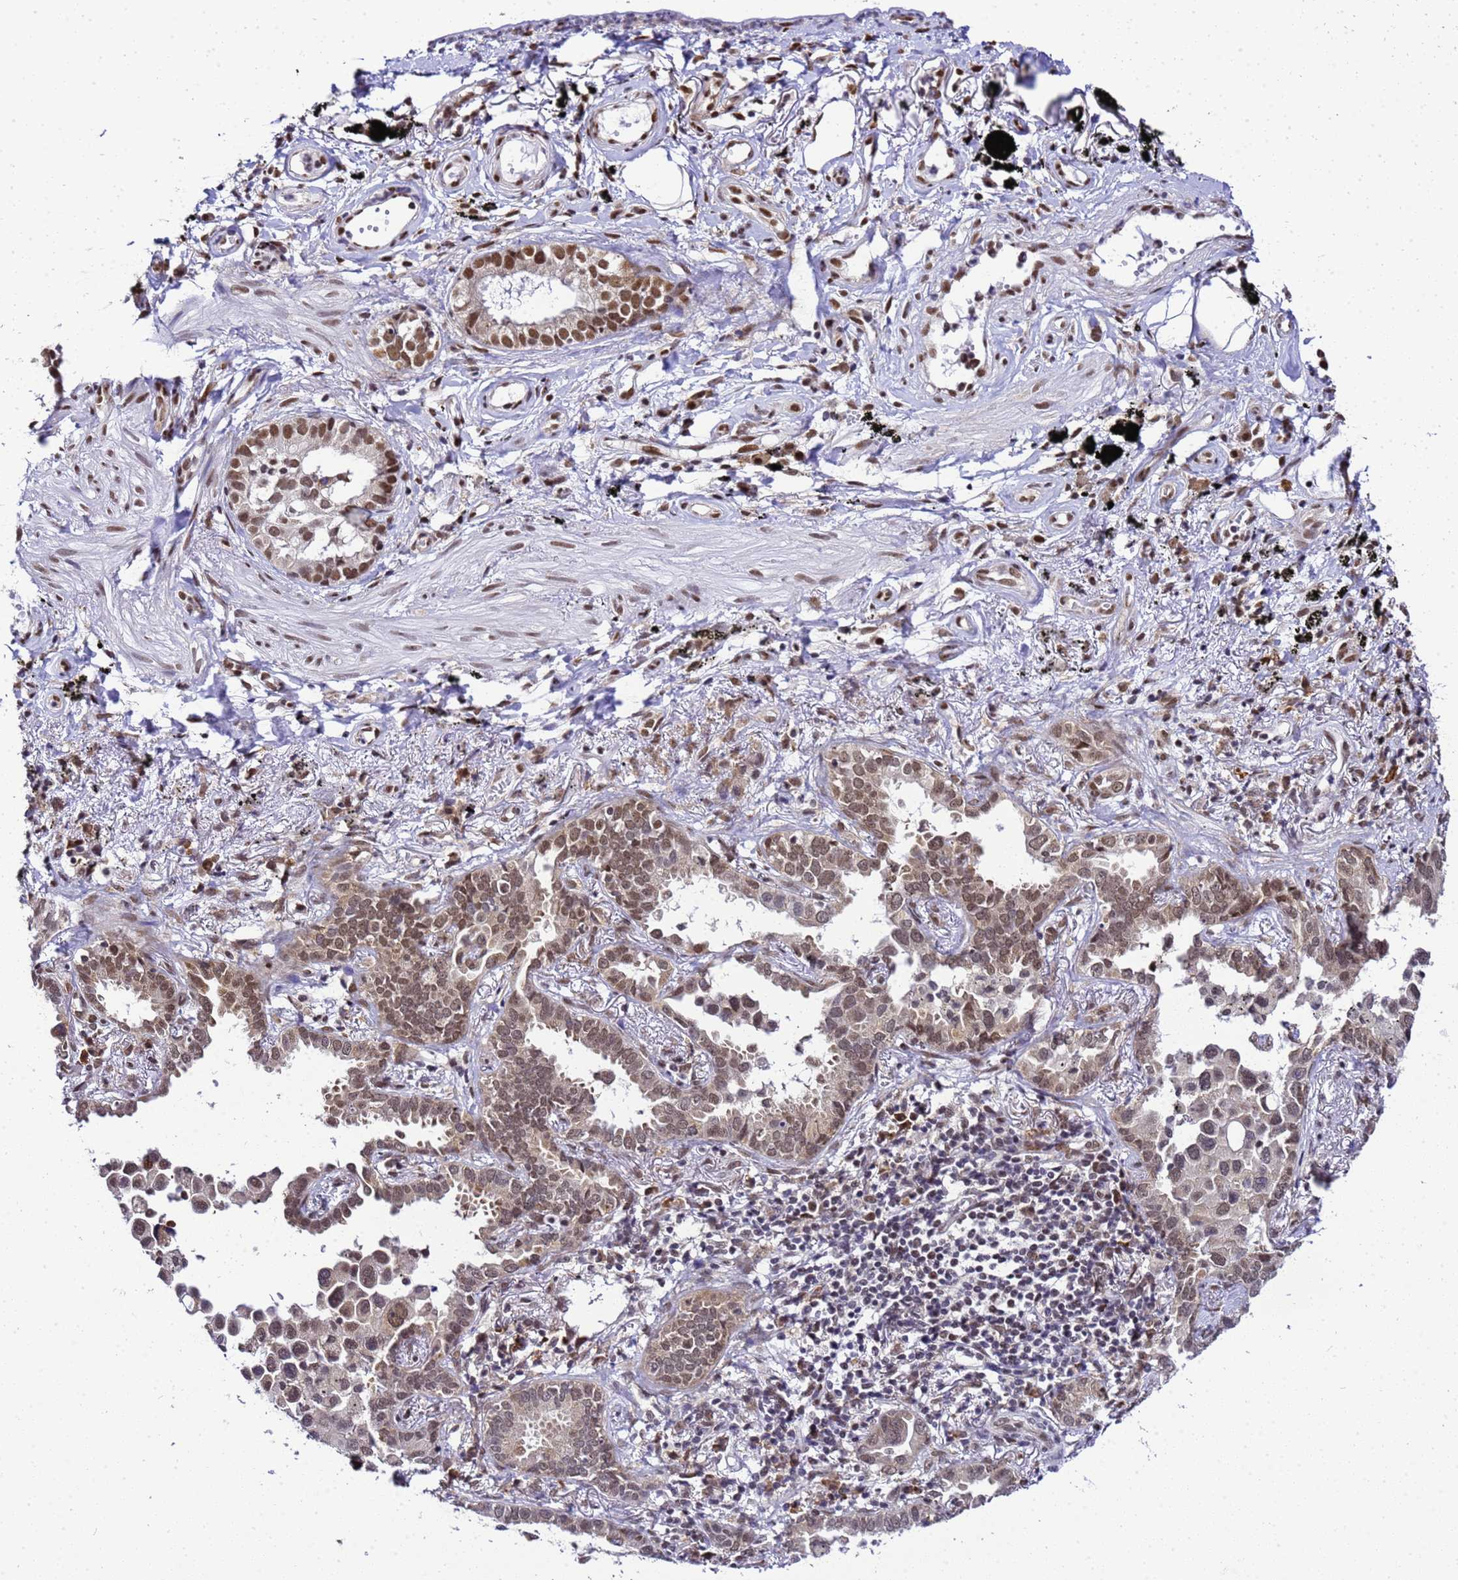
{"staining": {"intensity": "weak", "quantity": "25%-75%", "location": "nuclear"}, "tissue": "lung cancer", "cell_type": "Tumor cells", "image_type": "cancer", "snomed": [{"axis": "morphology", "description": "Adenocarcinoma, NOS"}, {"axis": "topography", "description": "Lung"}], "caption": "About 25%-75% of tumor cells in lung cancer exhibit weak nuclear protein staining as visualized by brown immunohistochemical staining.", "gene": "SMN1", "patient": {"sex": "male", "age": 67}}